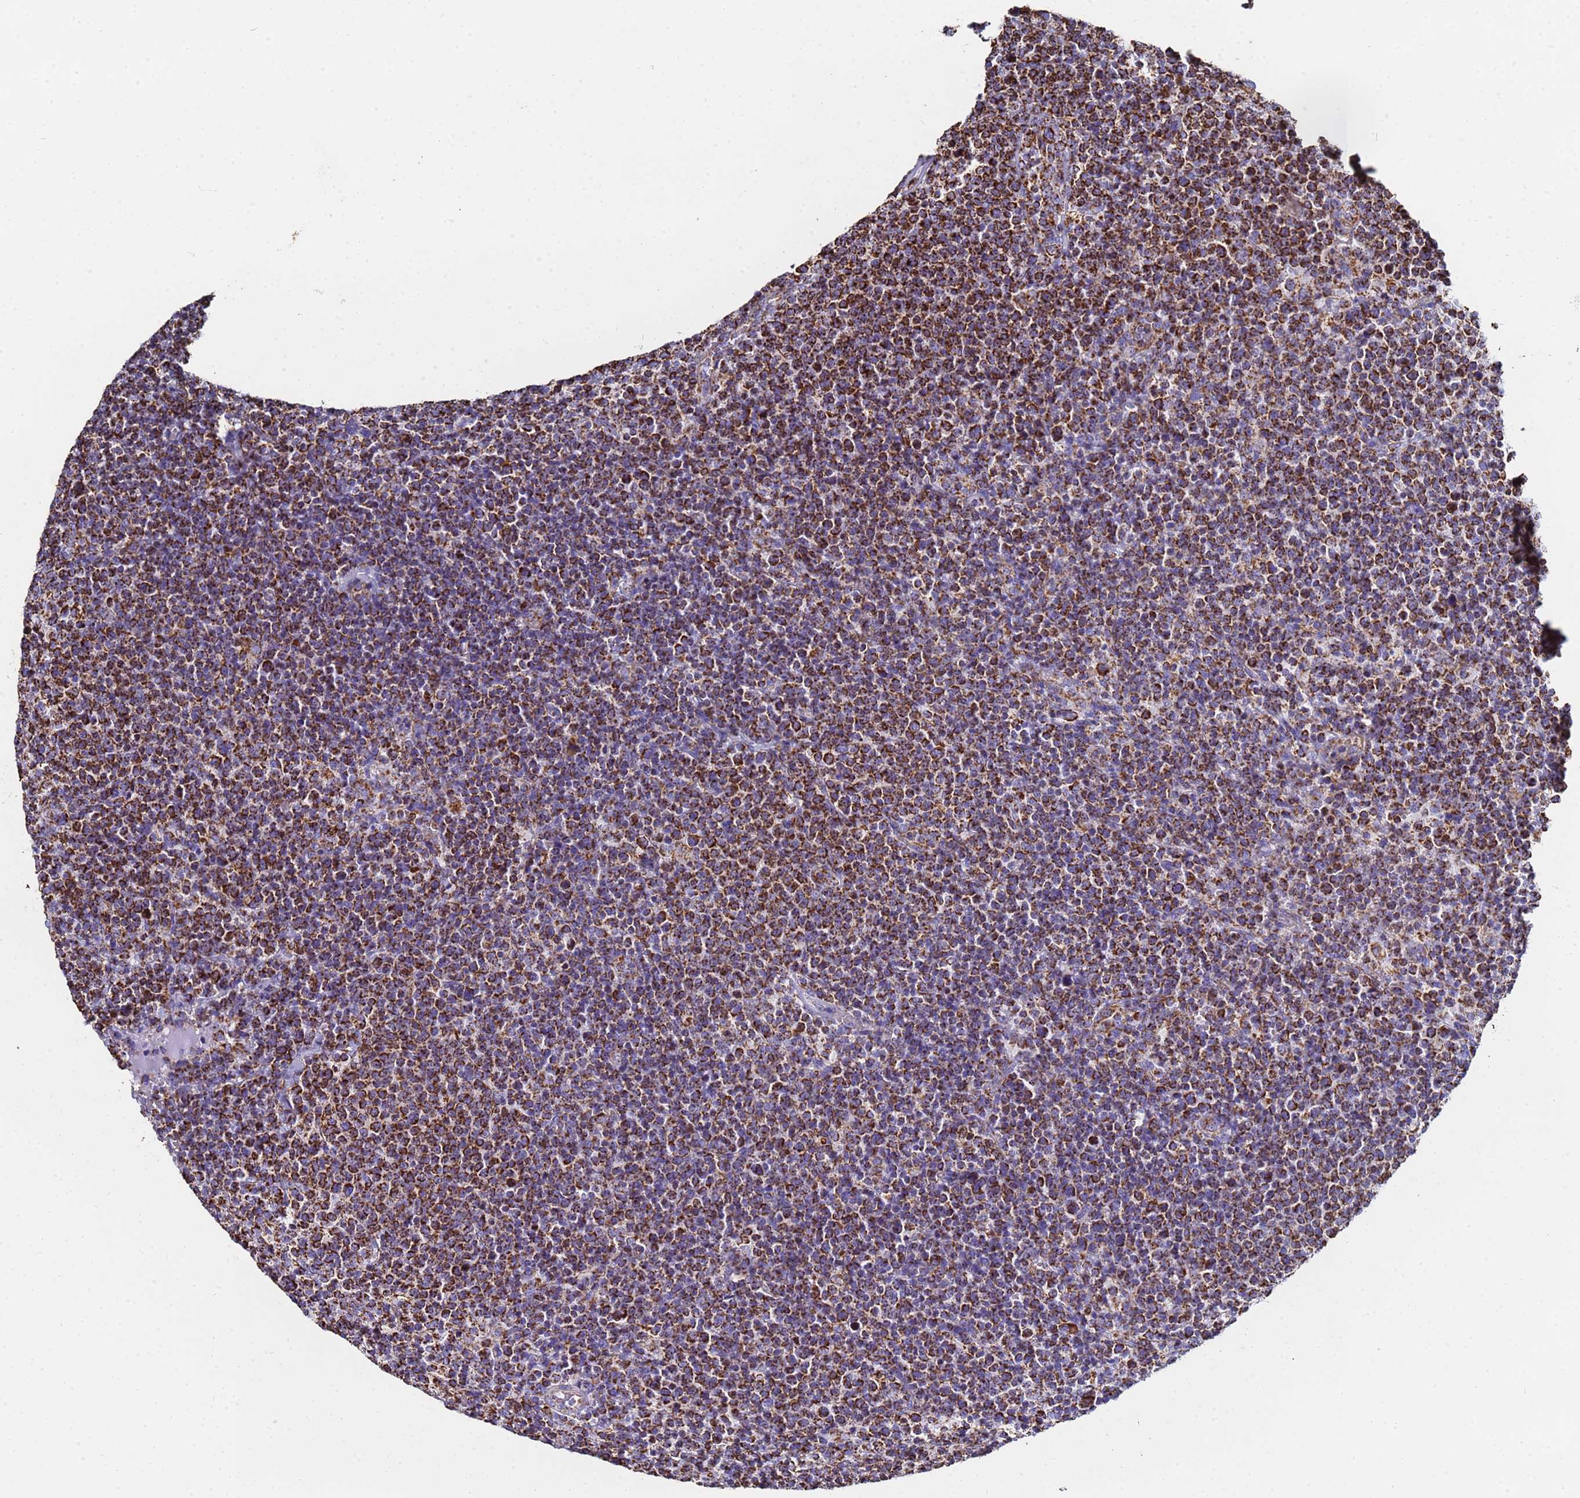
{"staining": {"intensity": "strong", "quantity": ">75%", "location": "cytoplasmic/membranous"}, "tissue": "lymphoma", "cell_type": "Tumor cells", "image_type": "cancer", "snomed": [{"axis": "morphology", "description": "Malignant lymphoma, non-Hodgkin's type, High grade"}, {"axis": "topography", "description": "Lymph node"}], "caption": "This micrograph demonstrates immunohistochemistry staining of human high-grade malignant lymphoma, non-Hodgkin's type, with high strong cytoplasmic/membranous expression in about >75% of tumor cells.", "gene": "PHB2", "patient": {"sex": "male", "age": 61}}